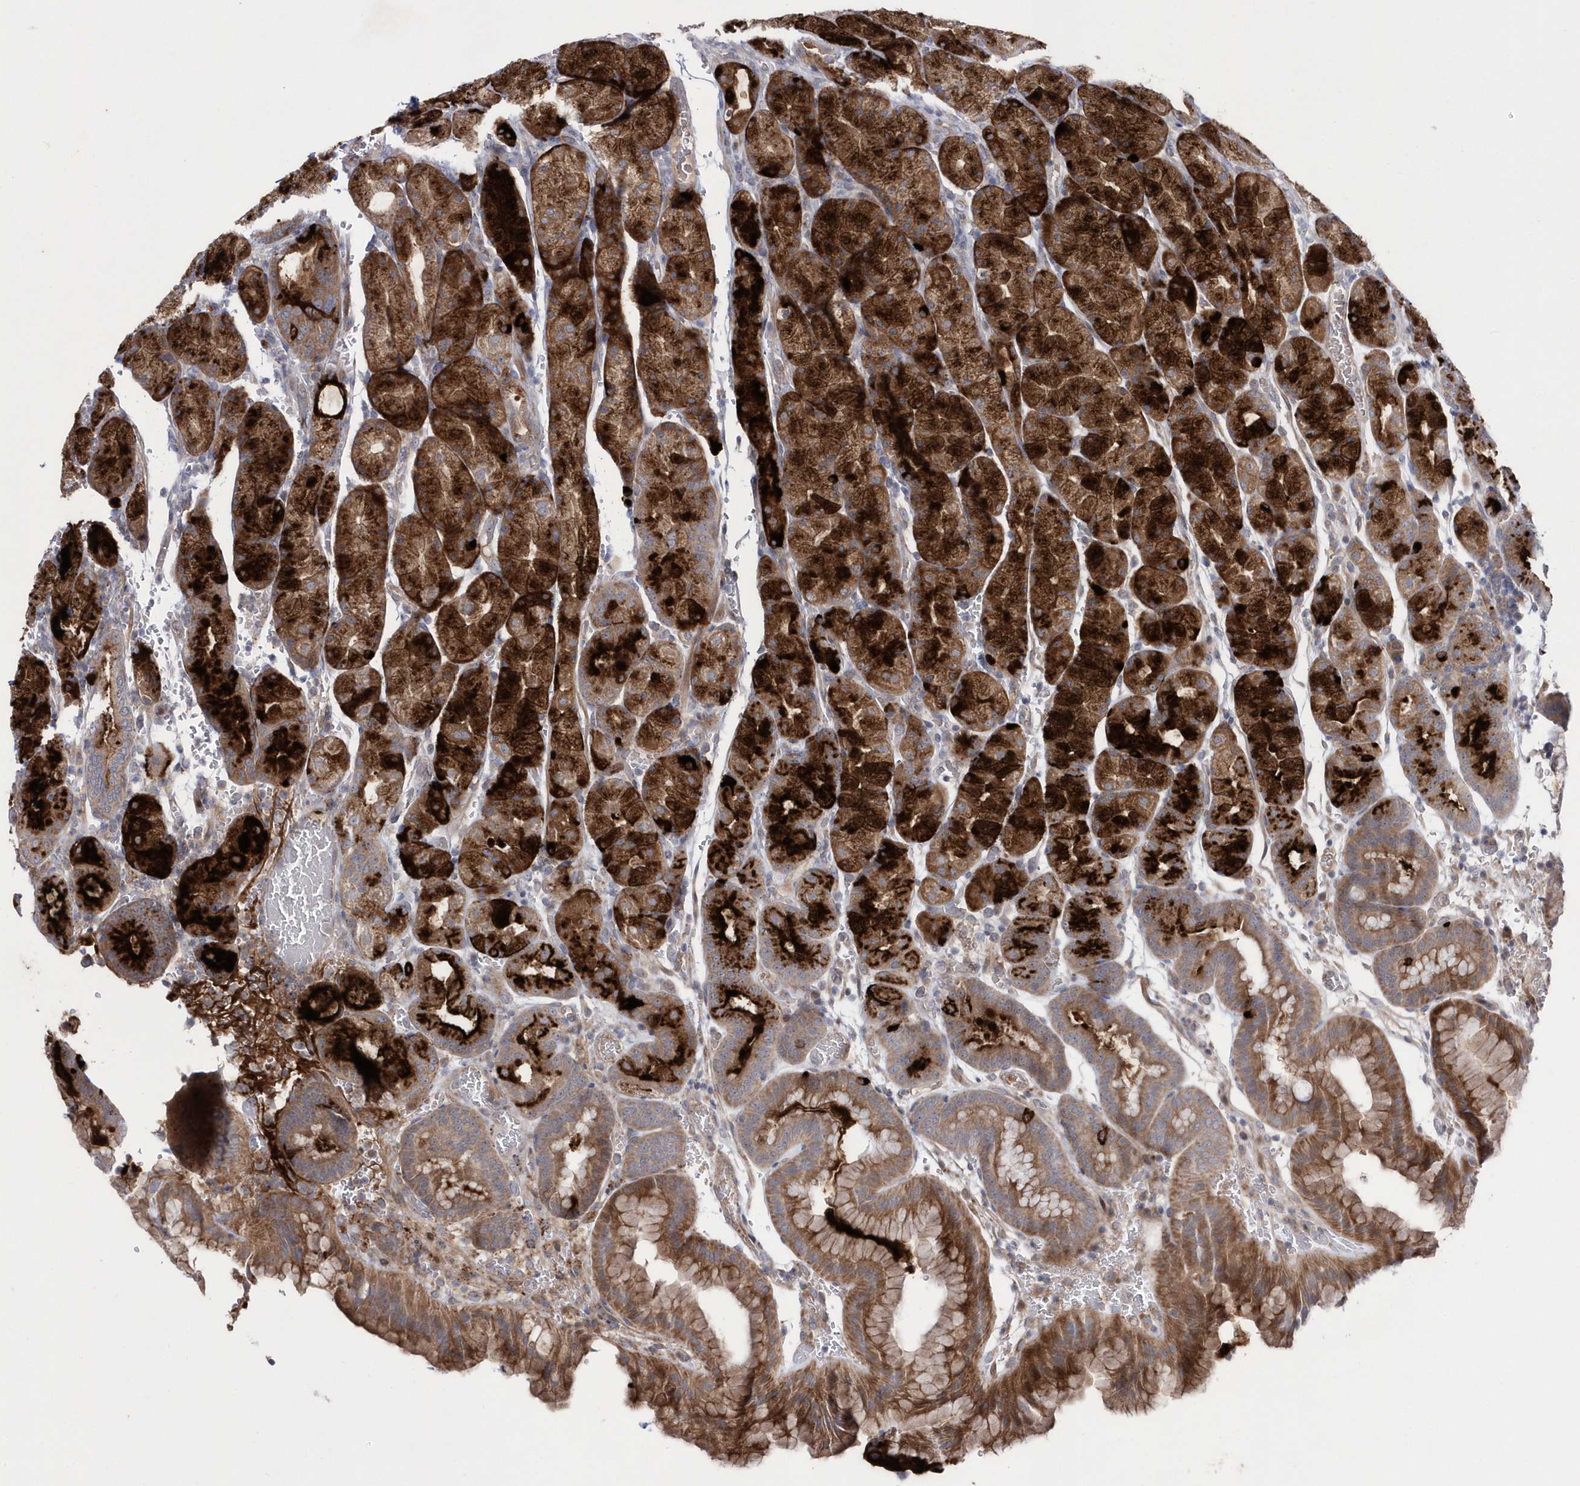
{"staining": {"intensity": "strong", "quantity": ">75%", "location": "cytoplasmic/membranous"}, "tissue": "stomach", "cell_type": "Glandular cells", "image_type": "normal", "snomed": [{"axis": "morphology", "description": "Normal tissue, NOS"}, {"axis": "morphology", "description": "Carcinoid, malignant, NOS"}, {"axis": "topography", "description": "Stomach, upper"}], "caption": "This is a micrograph of IHC staining of benign stomach, which shows strong positivity in the cytoplasmic/membranous of glandular cells.", "gene": "DSPP", "patient": {"sex": "male", "age": 39}}